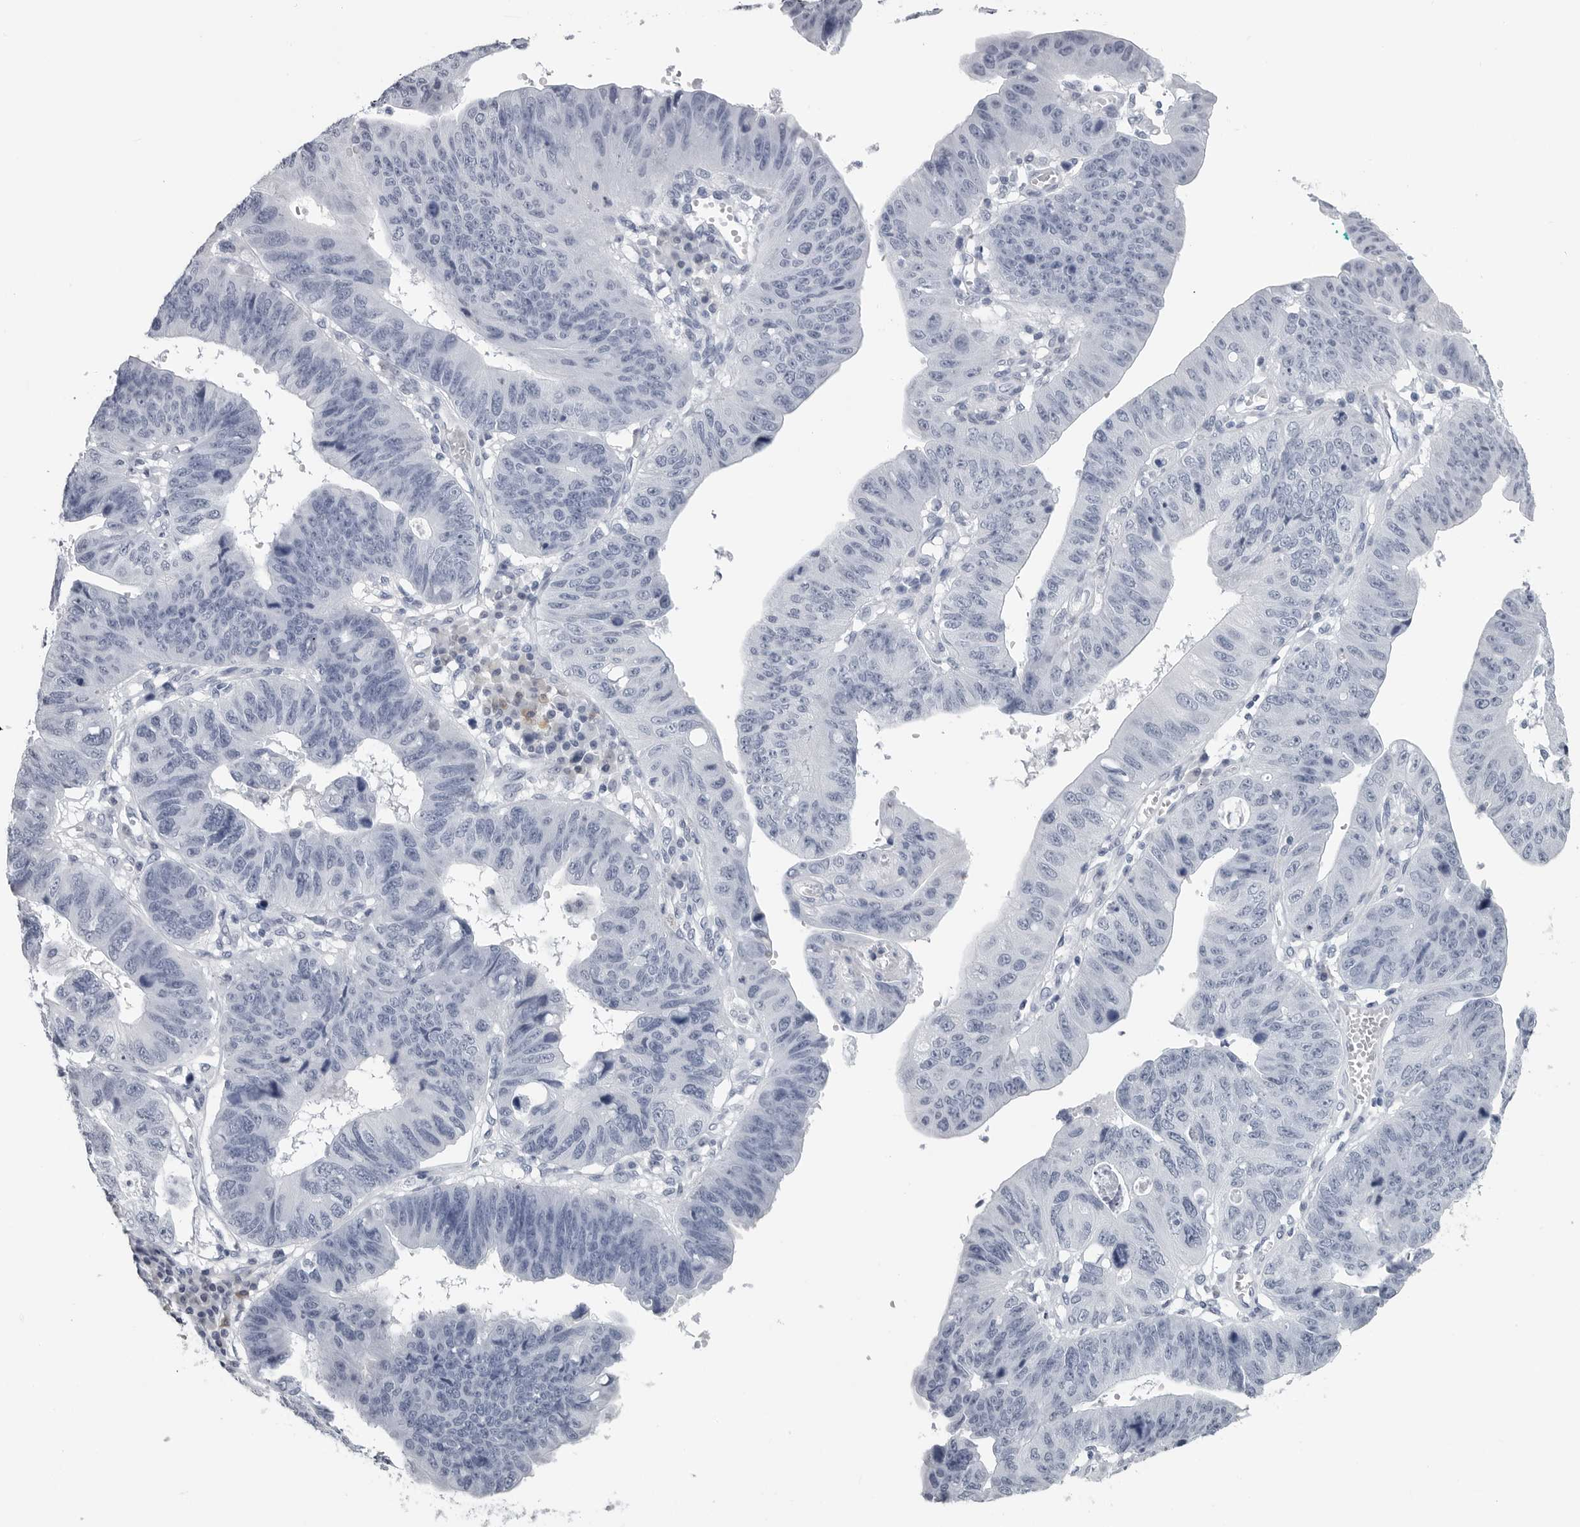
{"staining": {"intensity": "negative", "quantity": "none", "location": "none"}, "tissue": "stomach cancer", "cell_type": "Tumor cells", "image_type": "cancer", "snomed": [{"axis": "morphology", "description": "Adenocarcinoma, NOS"}, {"axis": "topography", "description": "Stomach"}], "caption": "Adenocarcinoma (stomach) stained for a protein using immunohistochemistry (IHC) shows no positivity tumor cells.", "gene": "AMPD1", "patient": {"sex": "male", "age": 59}}